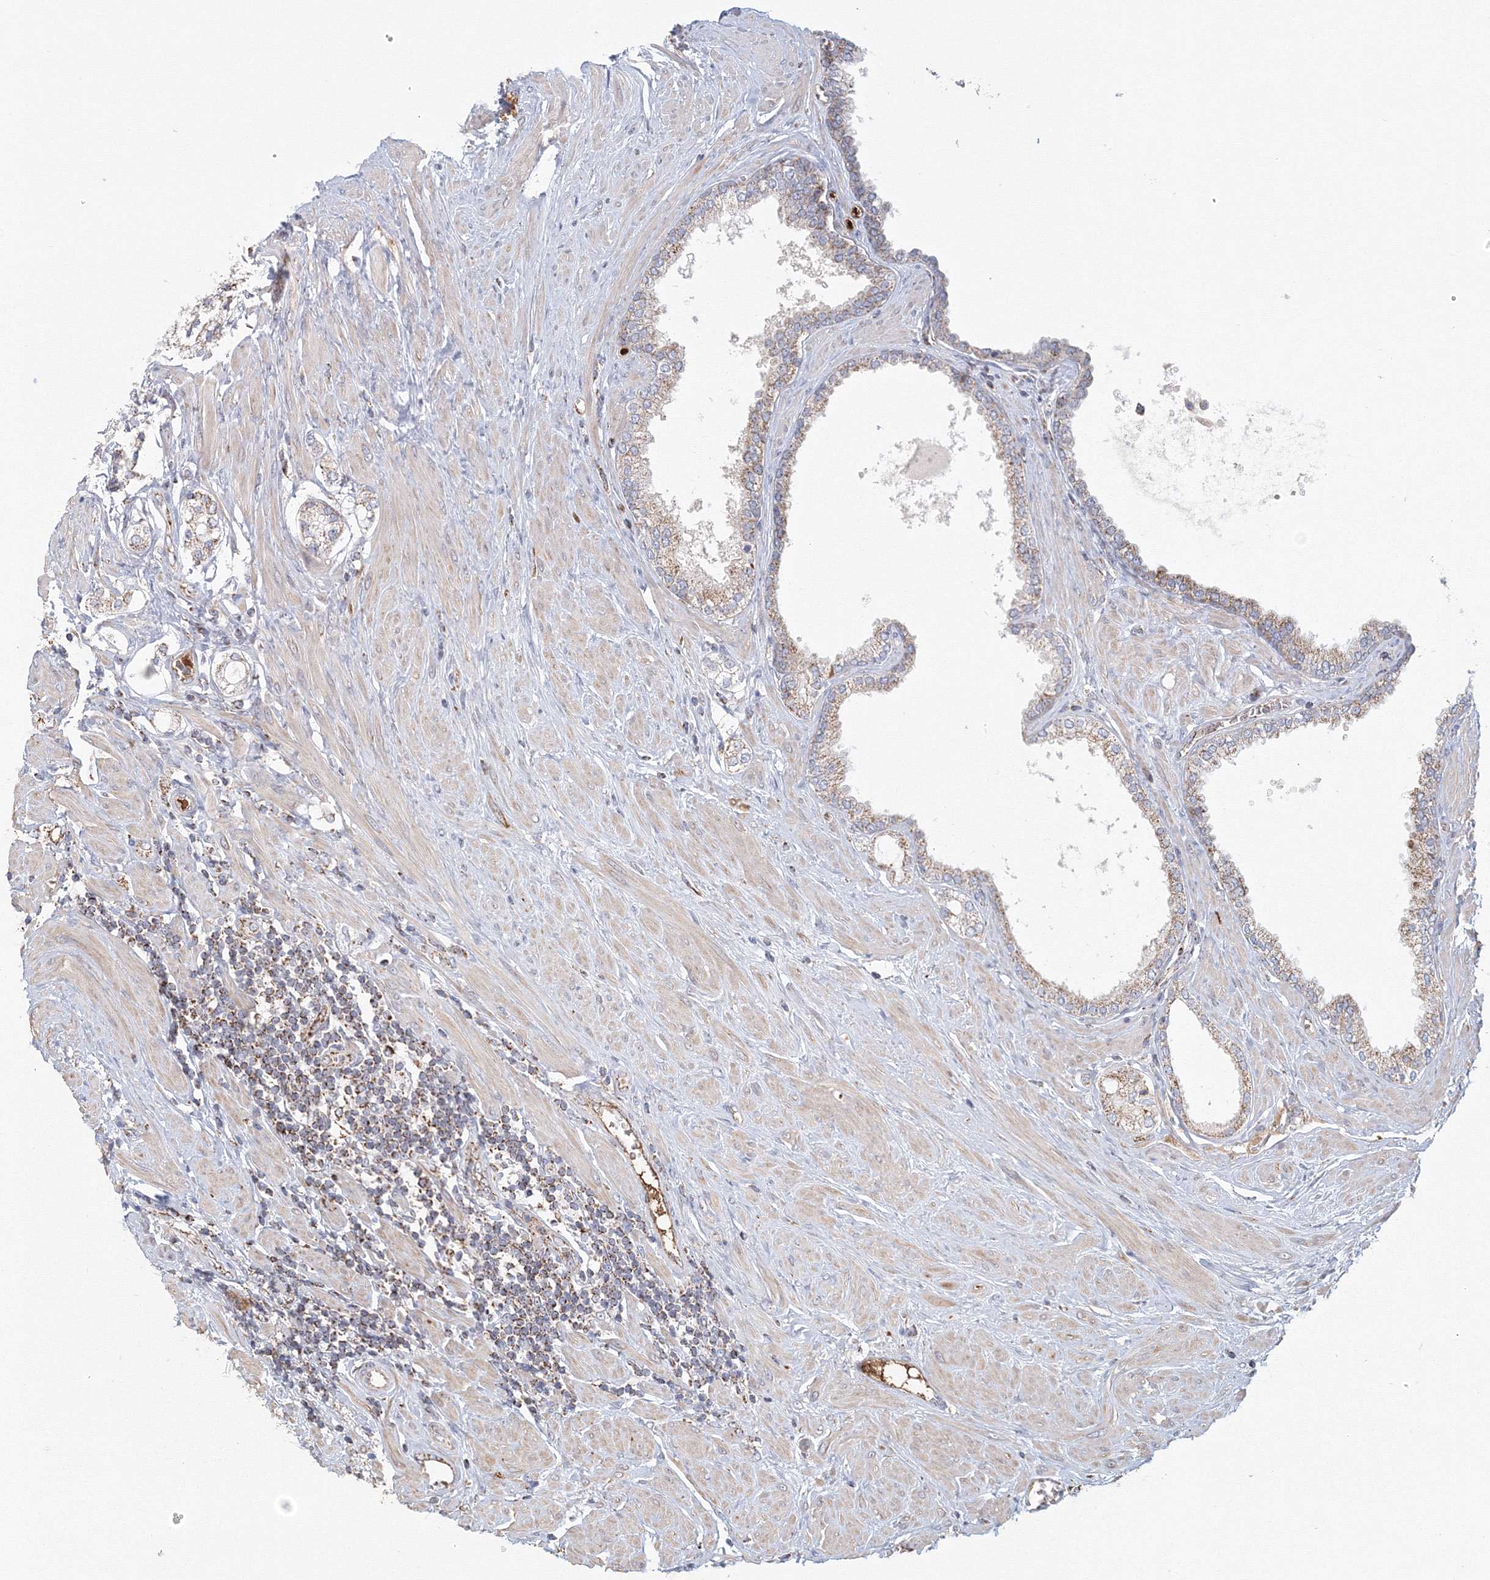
{"staining": {"intensity": "weak", "quantity": "25%-75%", "location": "cytoplasmic/membranous"}, "tissue": "prostate cancer", "cell_type": "Tumor cells", "image_type": "cancer", "snomed": [{"axis": "morphology", "description": "Adenocarcinoma, Low grade"}, {"axis": "topography", "description": "Prostate"}], "caption": "Protein analysis of prostate low-grade adenocarcinoma tissue demonstrates weak cytoplasmic/membranous staining in about 25%-75% of tumor cells. The staining was performed using DAB (3,3'-diaminobenzidine) to visualize the protein expression in brown, while the nuclei were stained in blue with hematoxylin (Magnification: 20x).", "gene": "GRPEL1", "patient": {"sex": "male", "age": 62}}